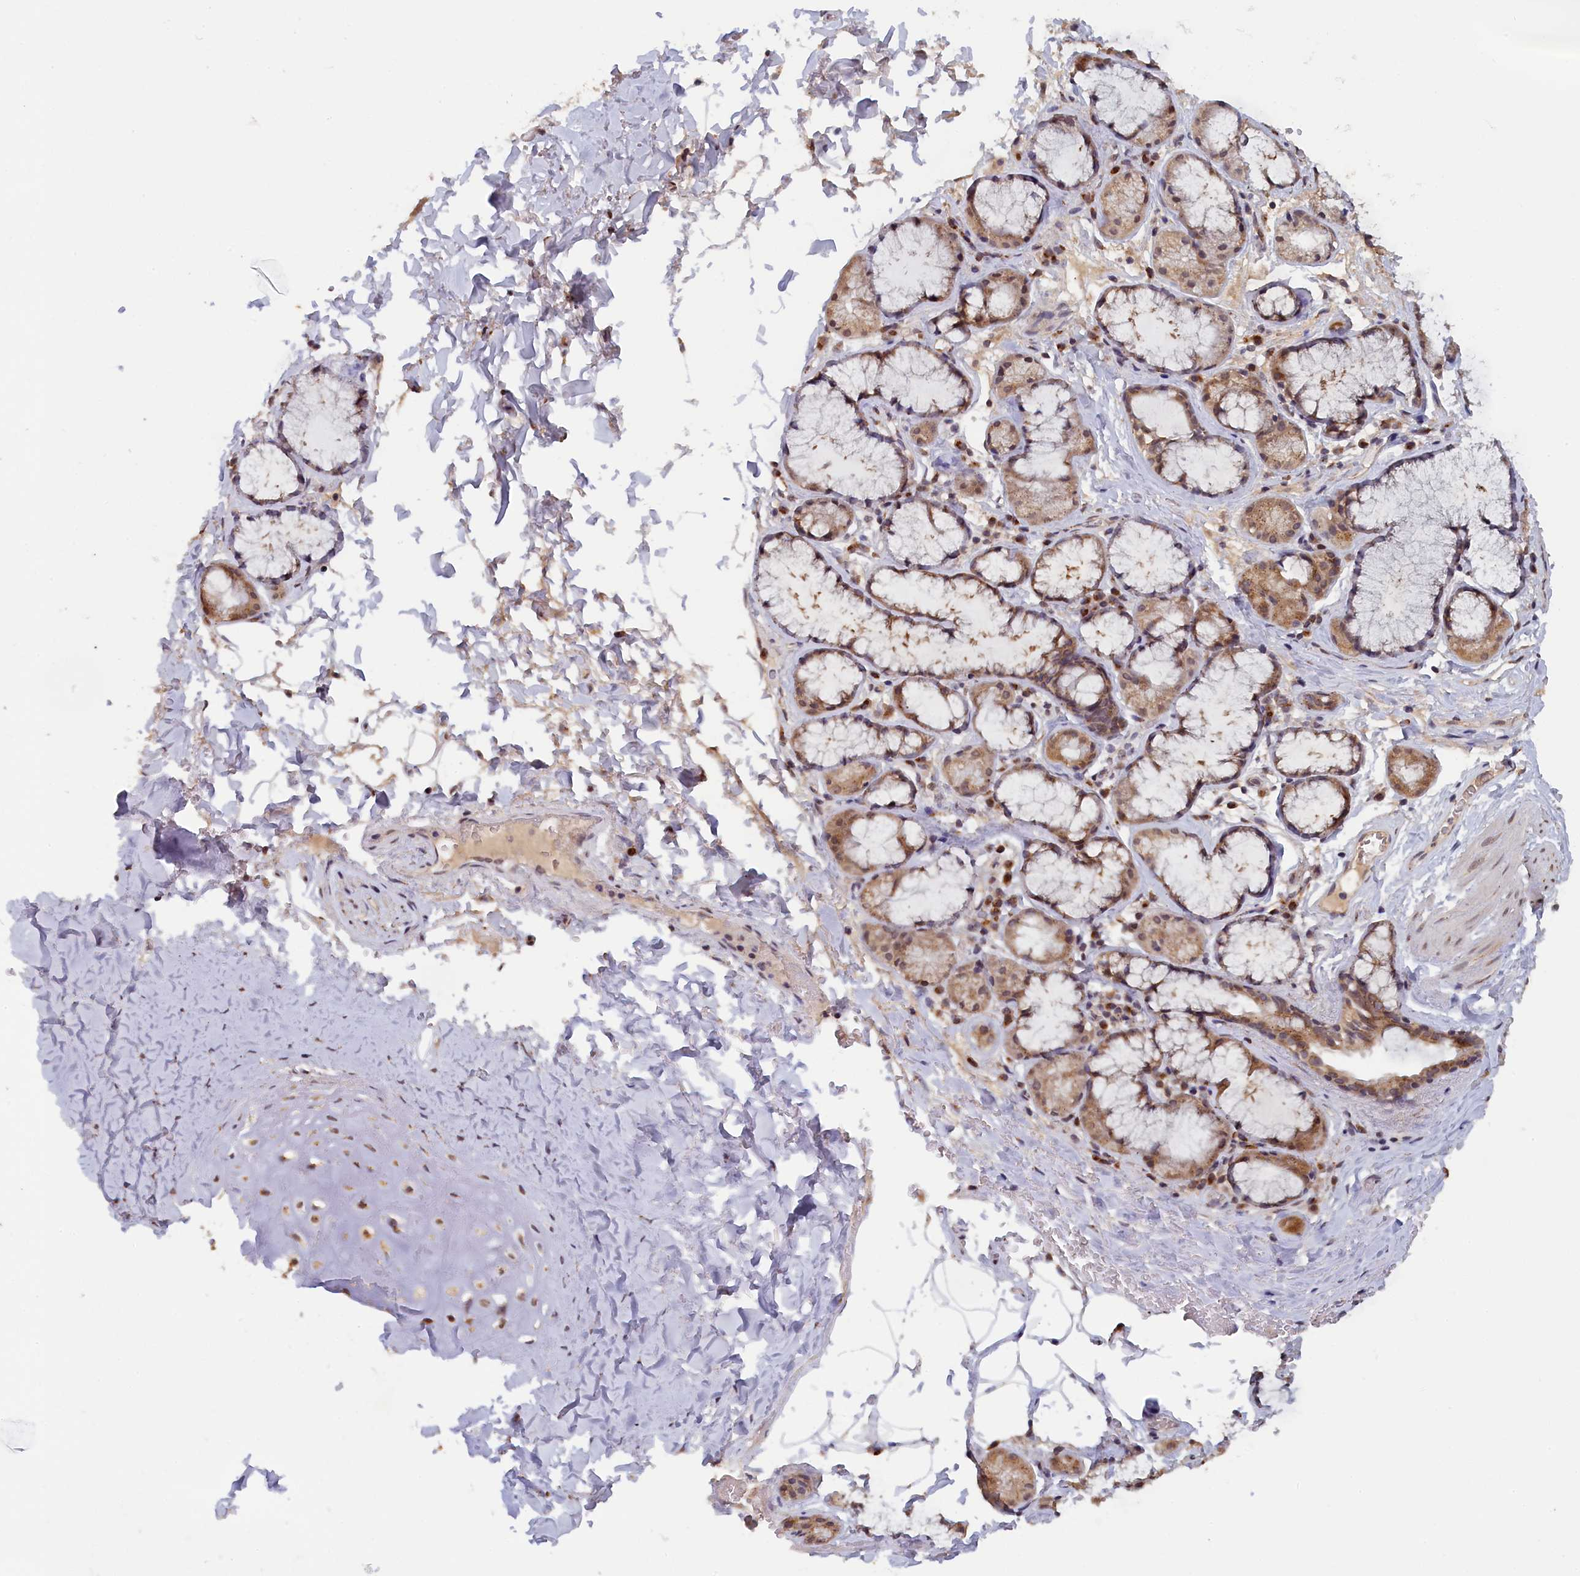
{"staining": {"intensity": "negative", "quantity": "none", "location": "none"}, "tissue": "adipose tissue", "cell_type": "Adipocytes", "image_type": "normal", "snomed": [{"axis": "morphology", "description": "Normal tissue, NOS"}, {"axis": "topography", "description": "Cartilage tissue"}], "caption": "There is no significant expression in adipocytes of adipose tissue. (DAB (3,3'-diaminobenzidine) immunohistochemistry visualized using brightfield microscopy, high magnification).", "gene": "PIGQ", "patient": {"sex": "female", "age": 63}}